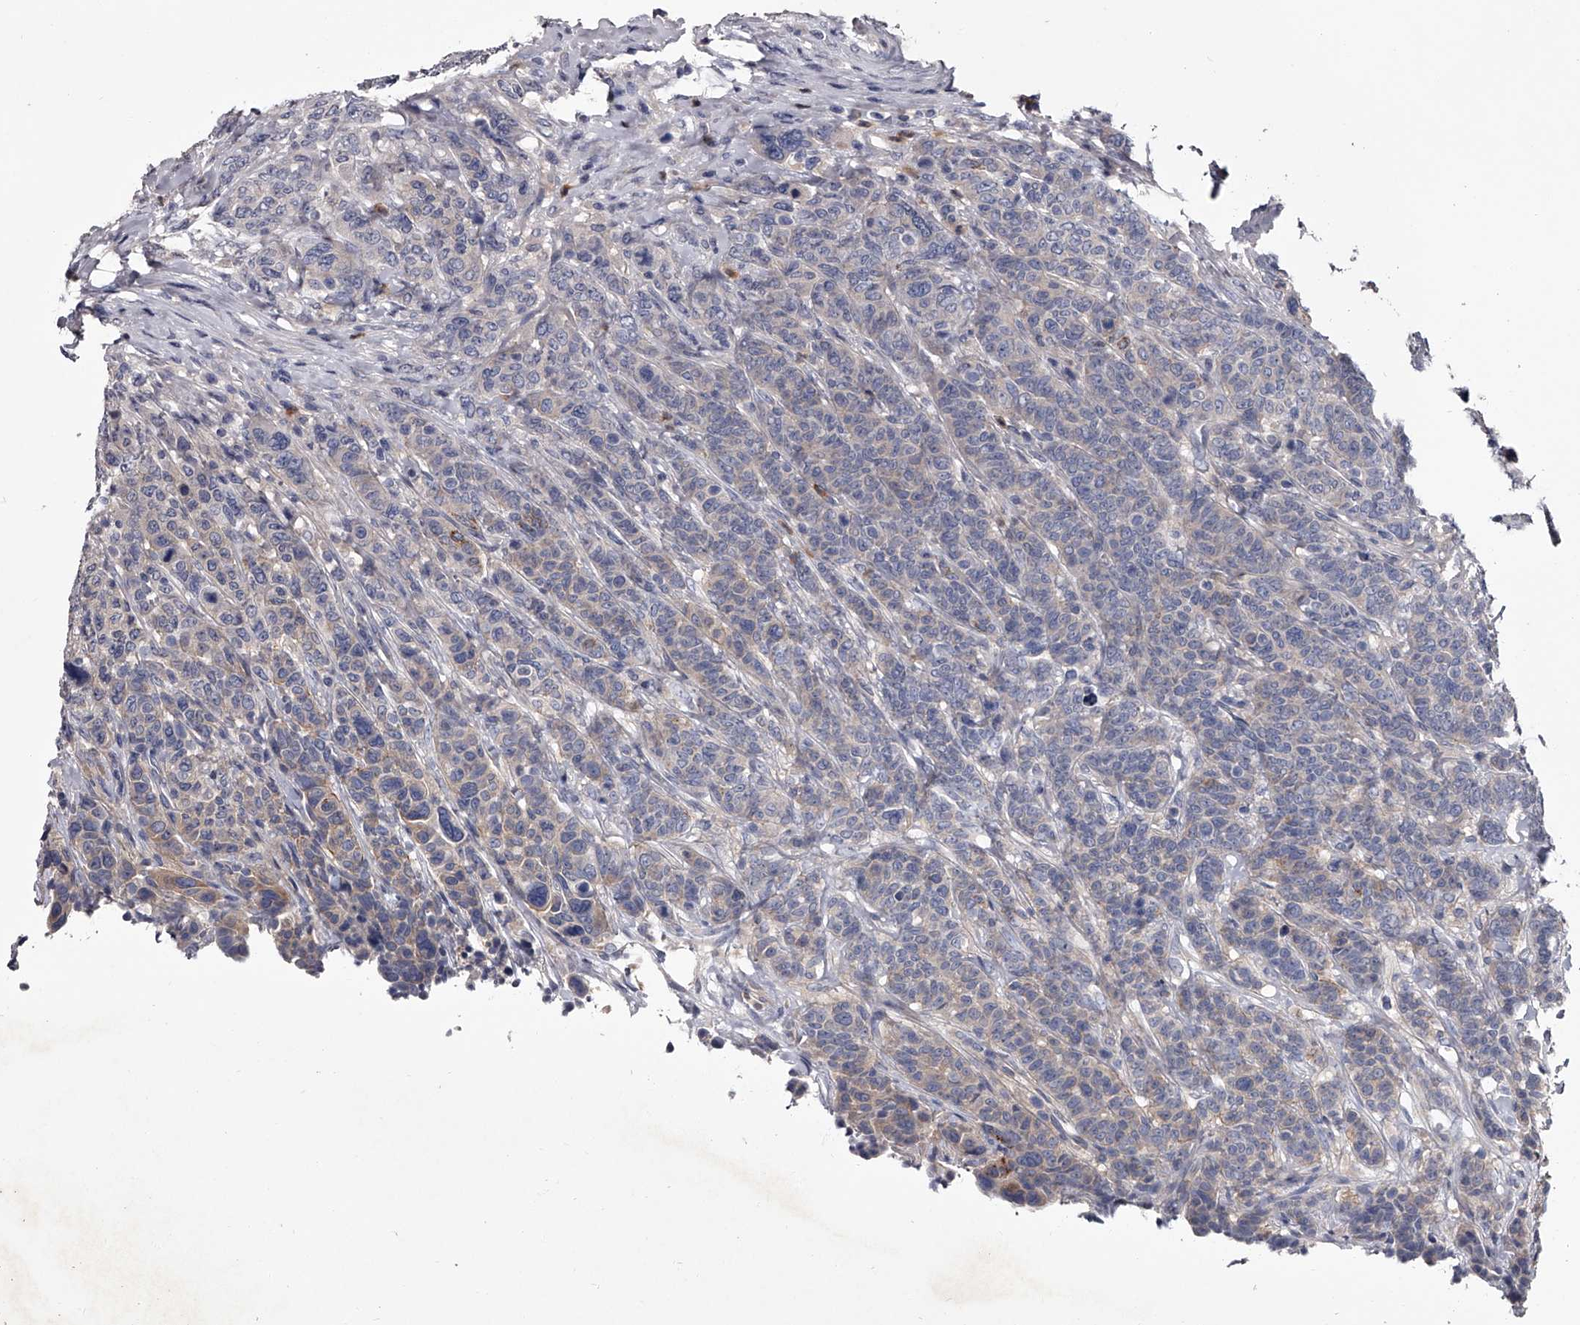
{"staining": {"intensity": "weak", "quantity": "<25%", "location": "cytoplasmic/membranous"}, "tissue": "breast cancer", "cell_type": "Tumor cells", "image_type": "cancer", "snomed": [{"axis": "morphology", "description": "Duct carcinoma"}, {"axis": "topography", "description": "Breast"}], "caption": "Tumor cells are negative for protein expression in human breast cancer (infiltrating ductal carcinoma). (Brightfield microscopy of DAB (3,3'-diaminobenzidine) IHC at high magnification).", "gene": "GAPVD1", "patient": {"sex": "female", "age": 37}}